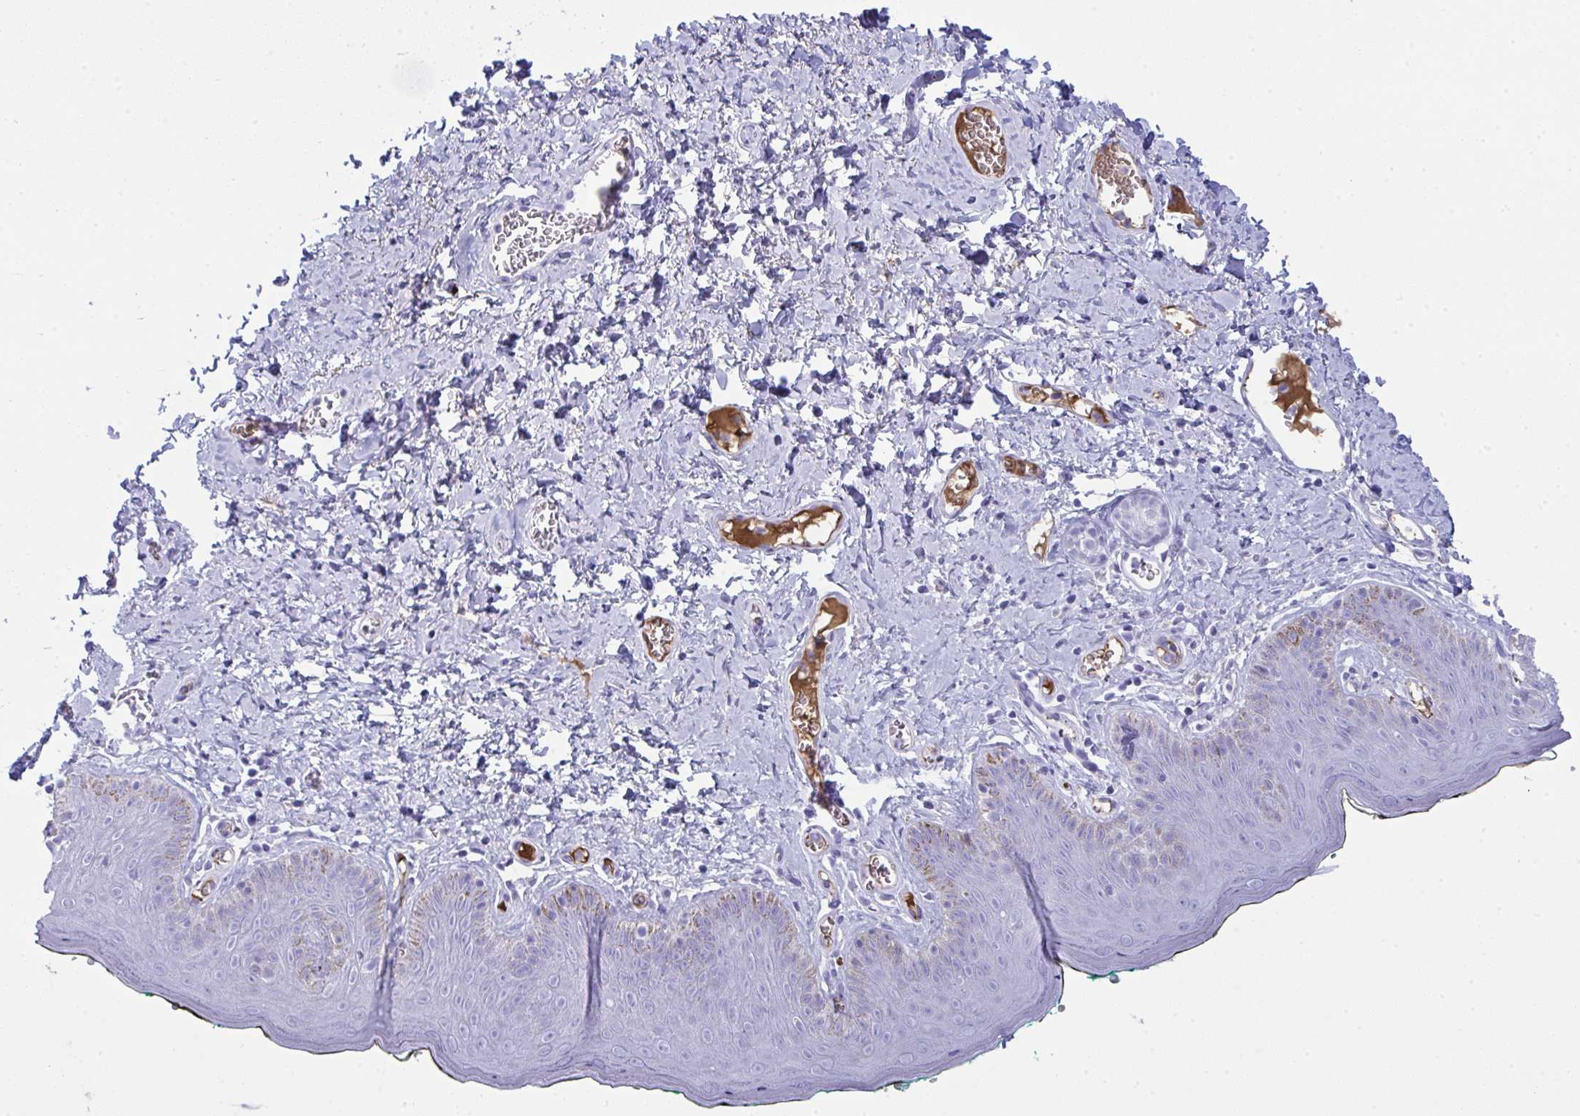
{"staining": {"intensity": "negative", "quantity": "none", "location": "none"}, "tissue": "skin", "cell_type": "Epidermal cells", "image_type": "normal", "snomed": [{"axis": "morphology", "description": "Normal tissue, NOS"}, {"axis": "topography", "description": "Vulva"}, {"axis": "topography", "description": "Peripheral nerve tissue"}], "caption": "The micrograph demonstrates no significant staining in epidermal cells of skin. (DAB (3,3'-diaminobenzidine) immunohistochemistry (IHC) with hematoxylin counter stain).", "gene": "JCHAIN", "patient": {"sex": "female", "age": 66}}